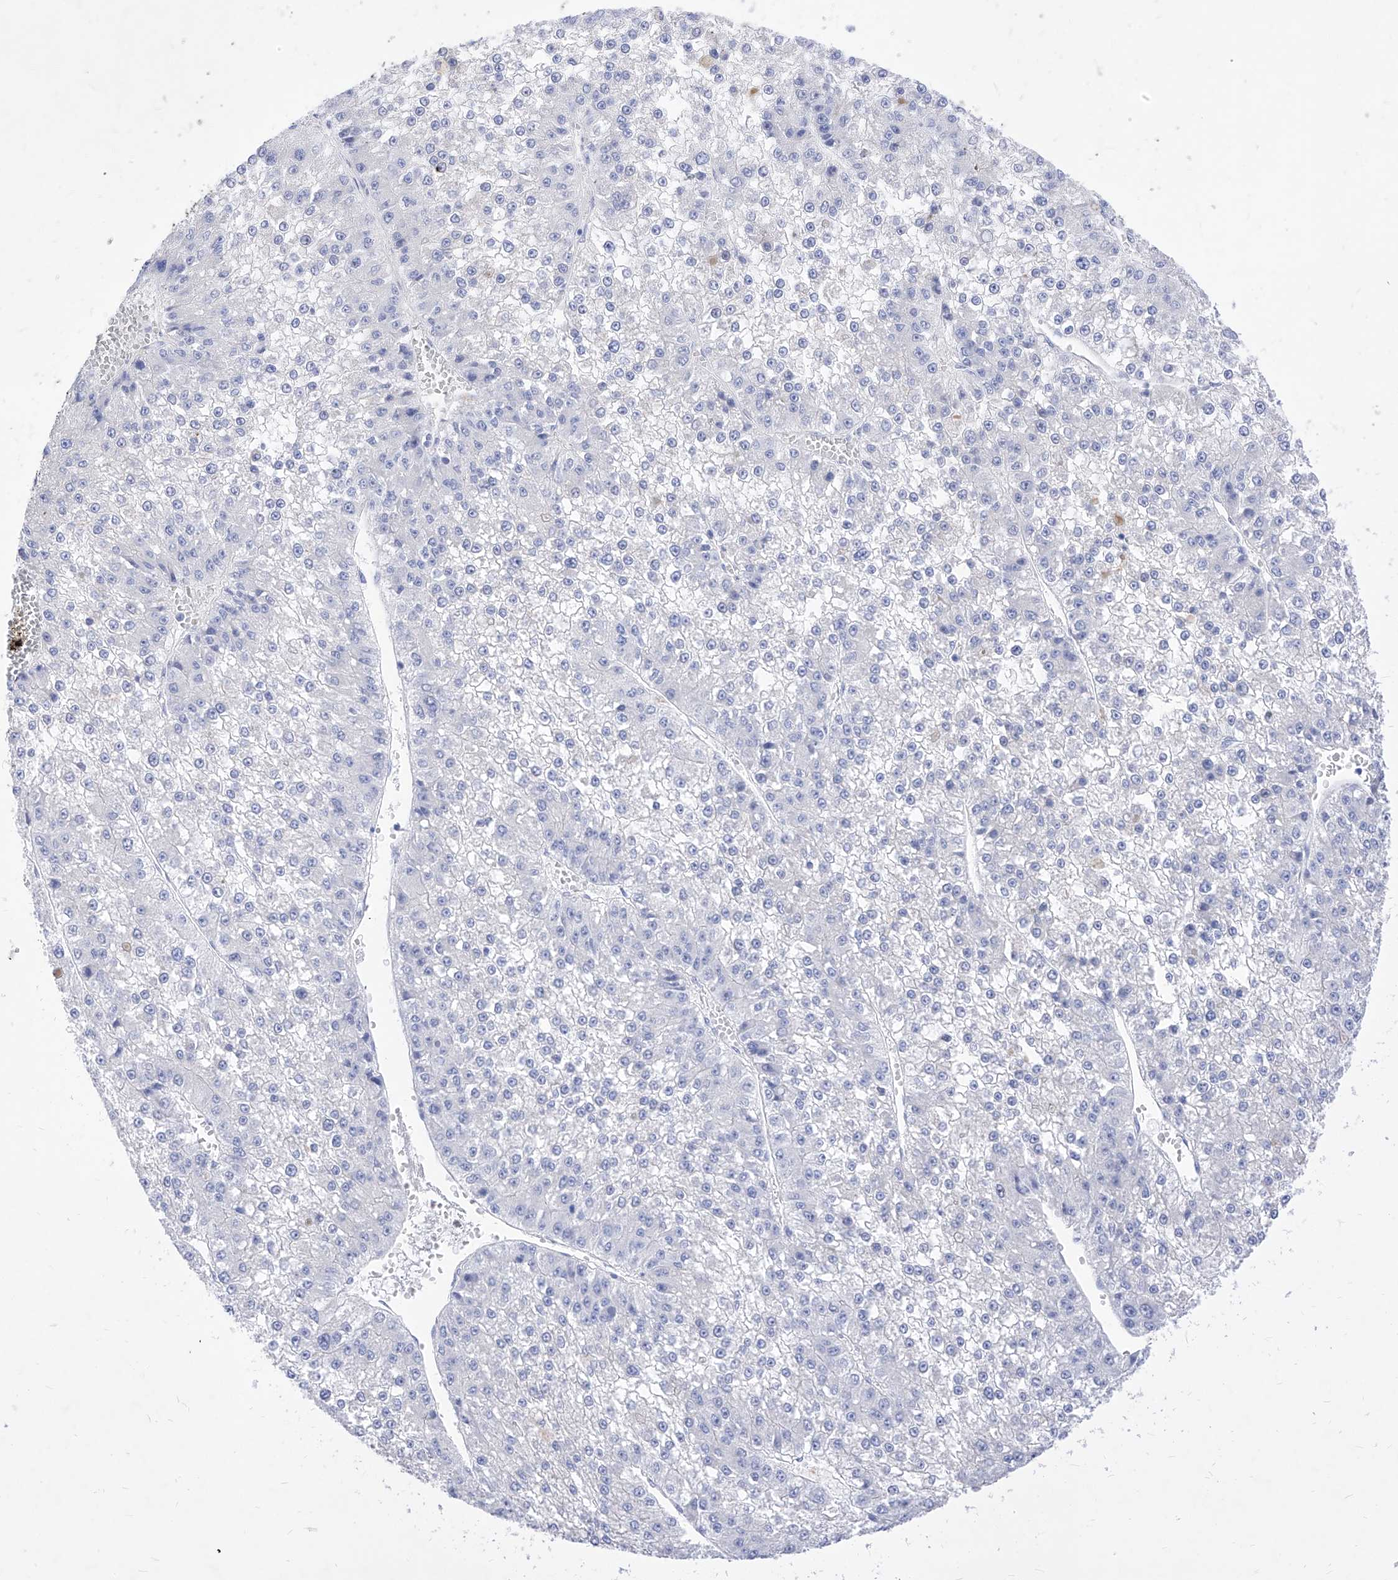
{"staining": {"intensity": "negative", "quantity": "none", "location": "none"}, "tissue": "liver cancer", "cell_type": "Tumor cells", "image_type": "cancer", "snomed": [{"axis": "morphology", "description": "Carcinoma, Hepatocellular, NOS"}, {"axis": "topography", "description": "Liver"}], "caption": "High magnification brightfield microscopy of liver cancer stained with DAB (3,3'-diaminobenzidine) (brown) and counterstained with hematoxylin (blue): tumor cells show no significant positivity.", "gene": "VAX1", "patient": {"sex": "female", "age": 73}}